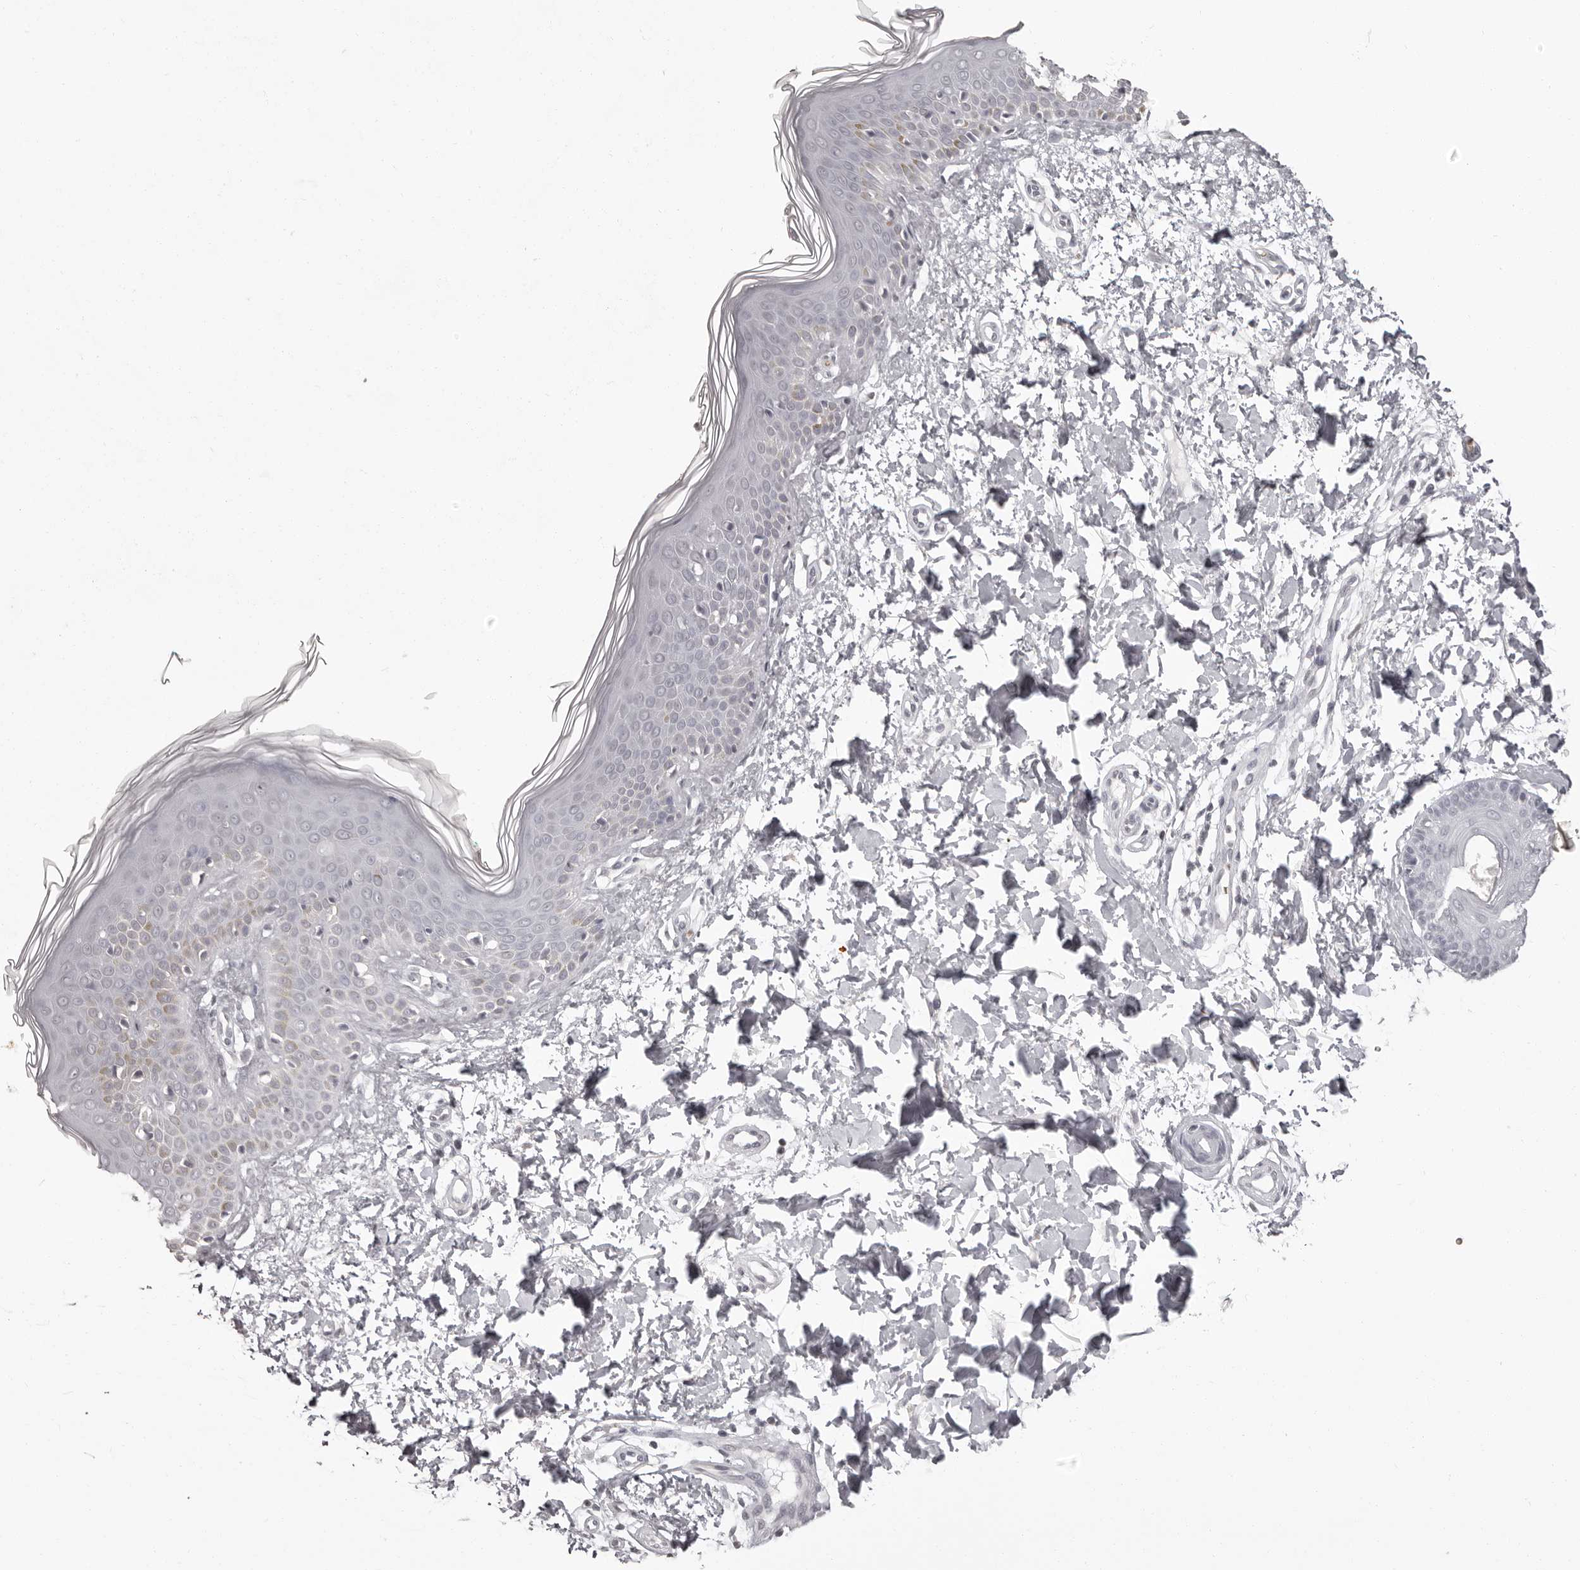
{"staining": {"intensity": "negative", "quantity": "none", "location": "none"}, "tissue": "skin", "cell_type": "Fibroblasts", "image_type": "normal", "snomed": [{"axis": "morphology", "description": "Normal tissue, NOS"}, {"axis": "topography", "description": "Skin"}], "caption": "Immunohistochemical staining of benign skin reveals no significant staining in fibroblasts.", "gene": "C8orf74", "patient": {"sex": "male", "age": 37}}